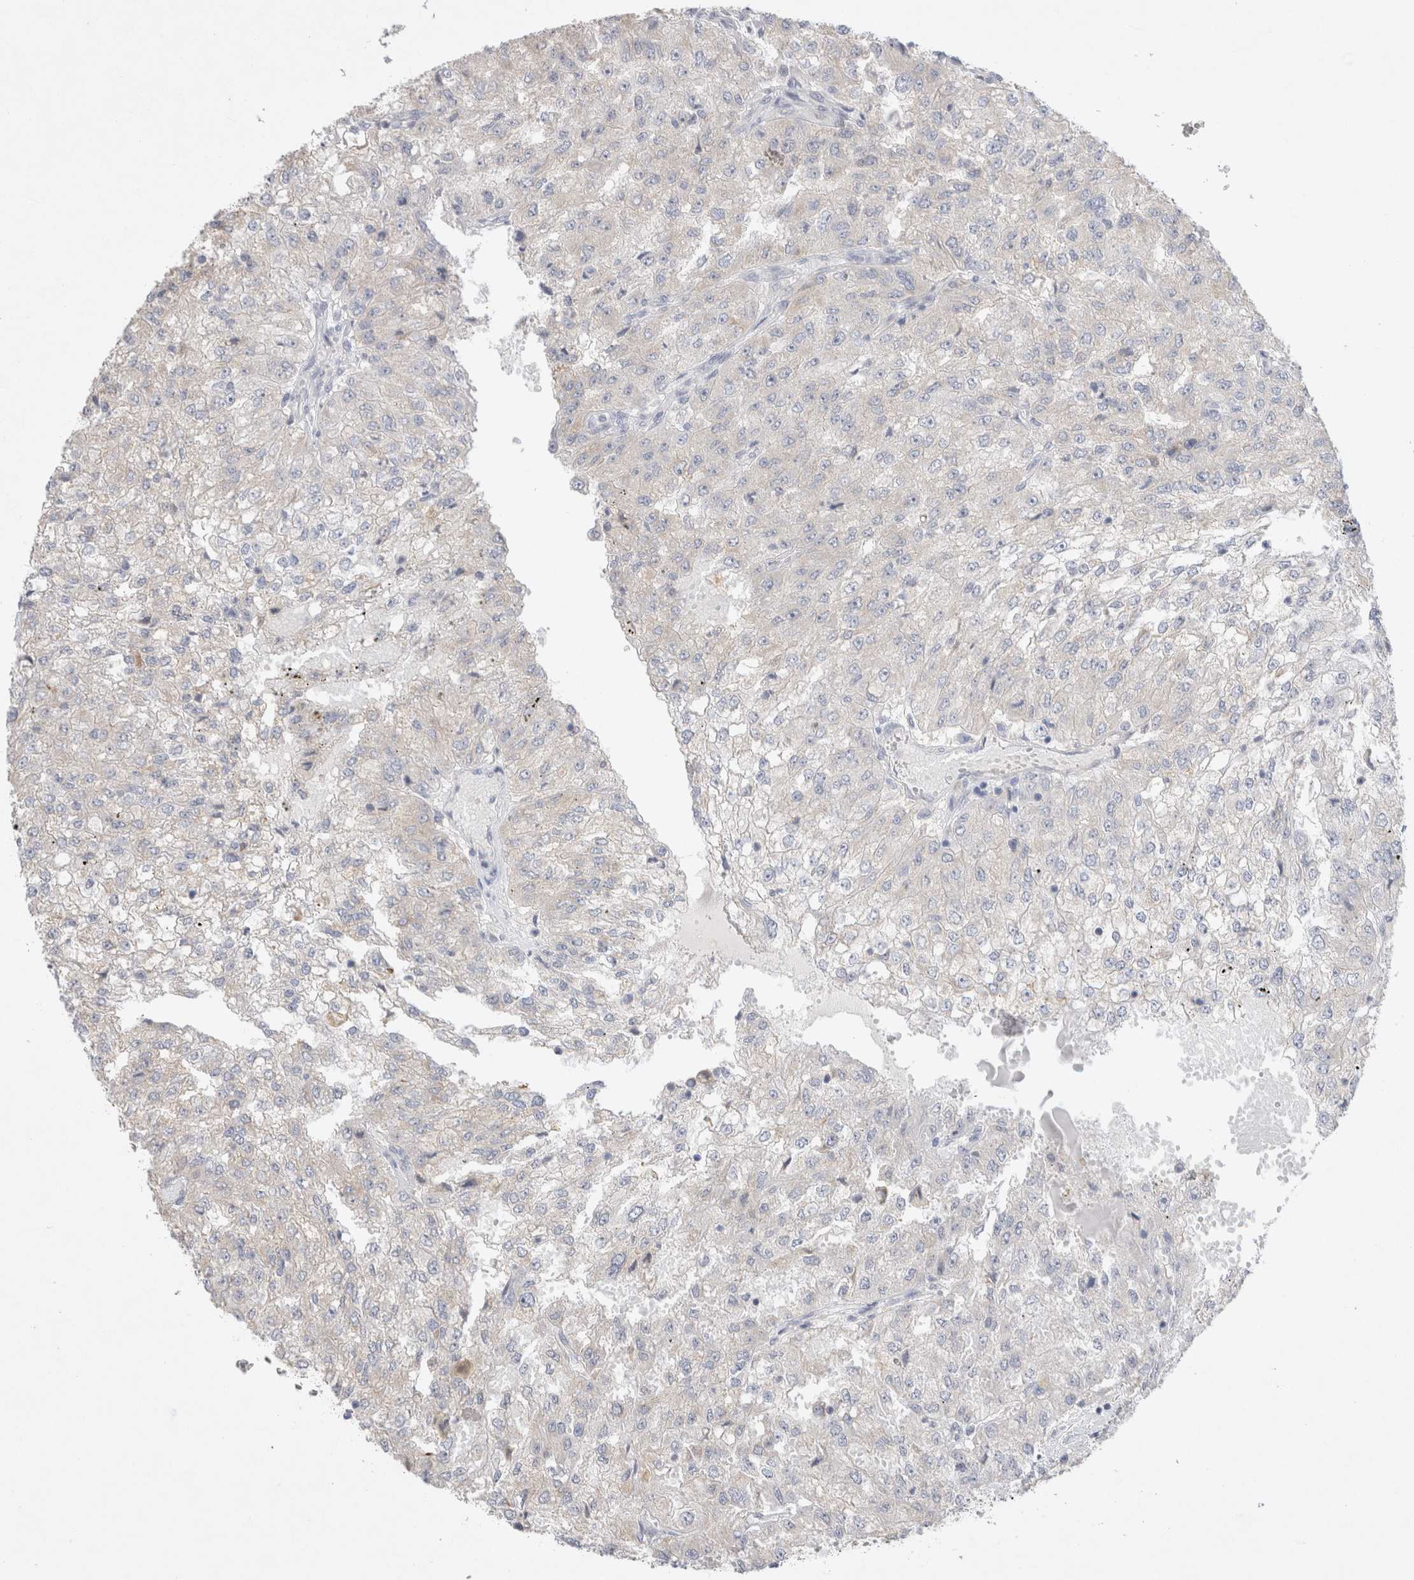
{"staining": {"intensity": "negative", "quantity": "none", "location": "none"}, "tissue": "renal cancer", "cell_type": "Tumor cells", "image_type": "cancer", "snomed": [{"axis": "morphology", "description": "Adenocarcinoma, NOS"}, {"axis": "topography", "description": "Kidney"}], "caption": "DAB immunohistochemical staining of renal cancer (adenocarcinoma) reveals no significant expression in tumor cells.", "gene": "GAS1", "patient": {"sex": "female", "age": 54}}